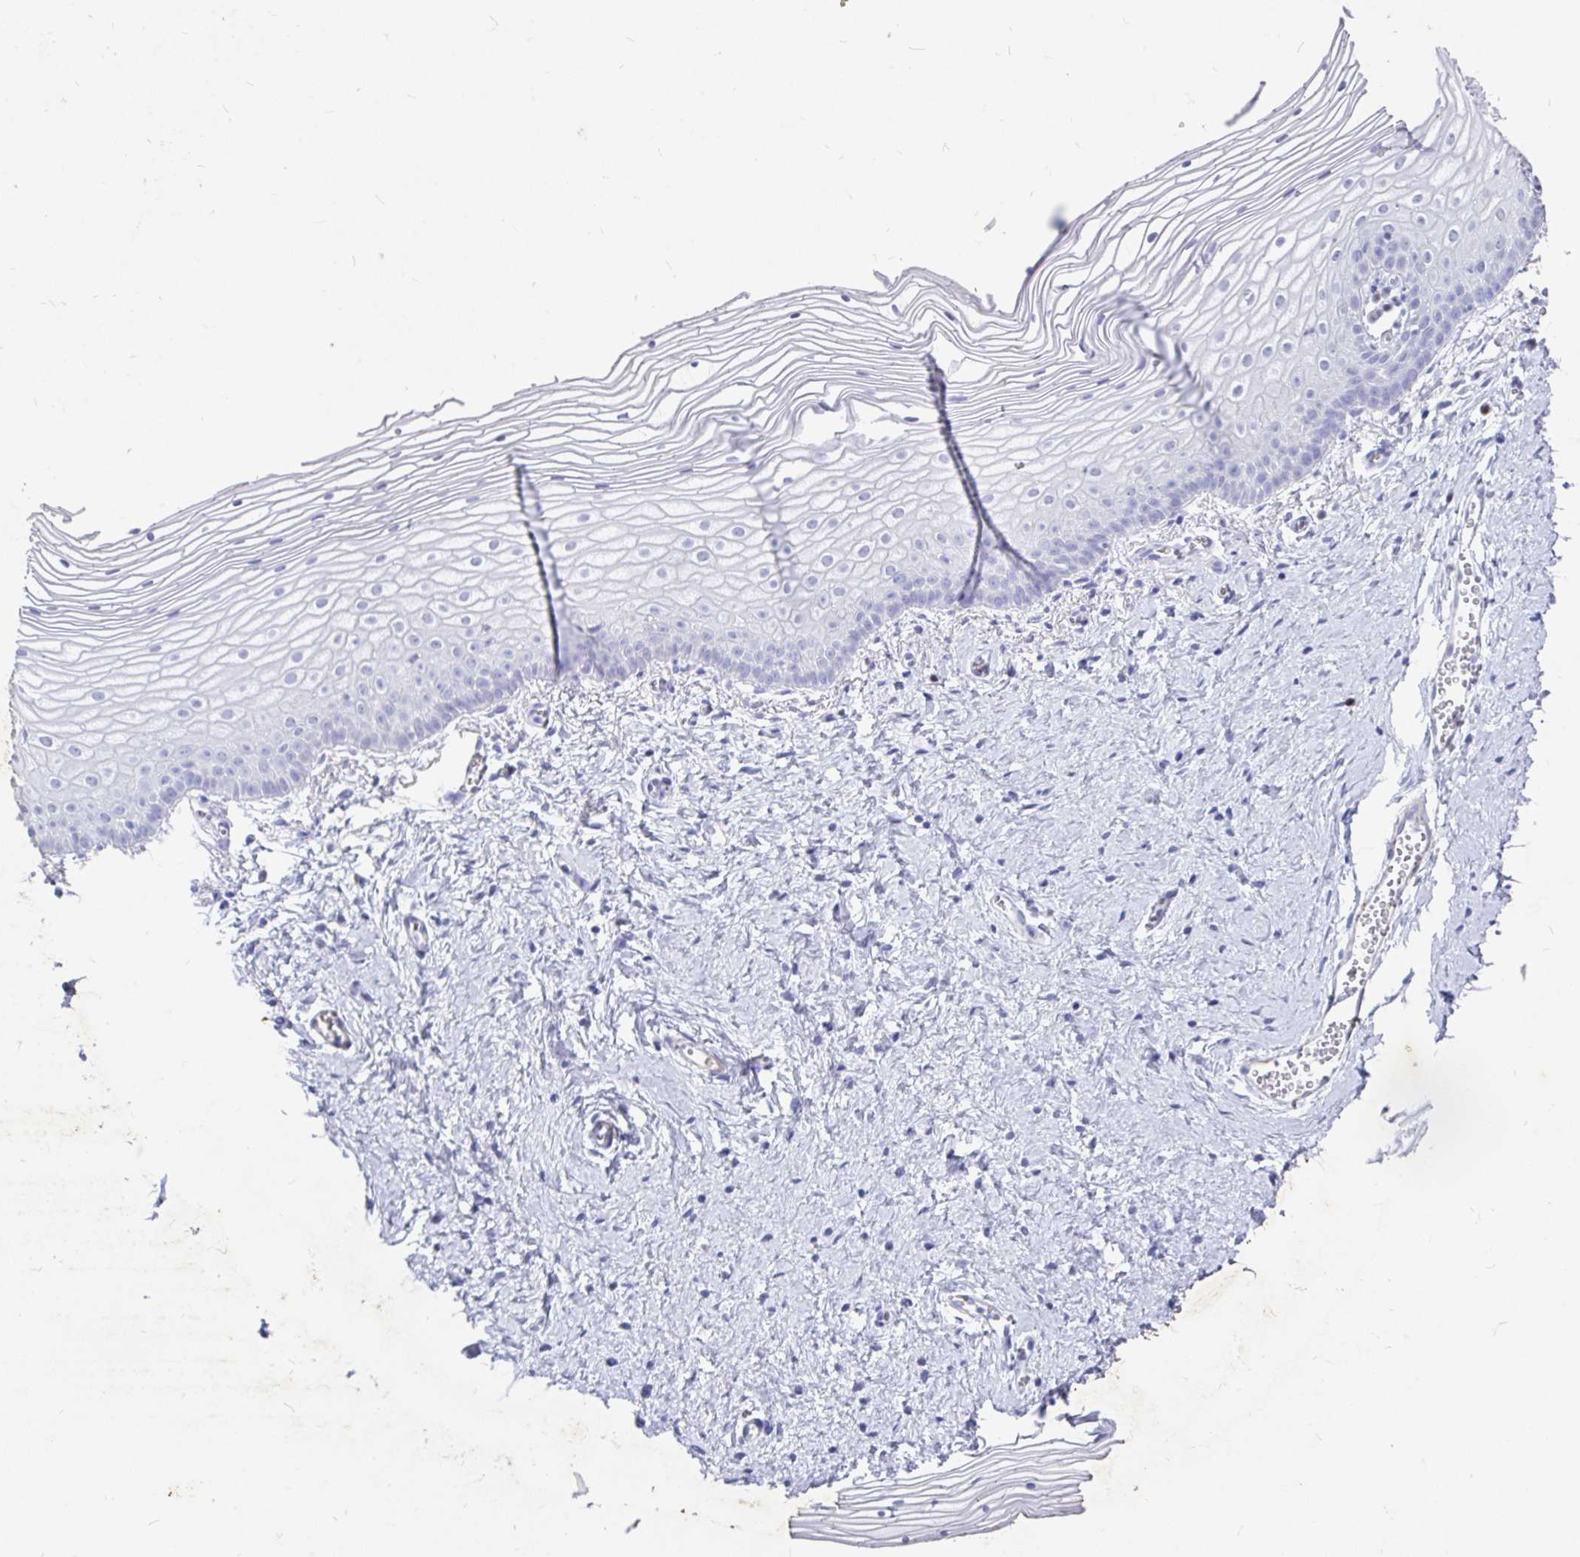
{"staining": {"intensity": "negative", "quantity": "none", "location": "none"}, "tissue": "vagina", "cell_type": "Squamous epithelial cells", "image_type": "normal", "snomed": [{"axis": "morphology", "description": "Normal tissue, NOS"}, {"axis": "topography", "description": "Vagina"}], "caption": "Immunohistochemistry (IHC) image of unremarkable human vagina stained for a protein (brown), which reveals no expression in squamous epithelial cells.", "gene": "EML5", "patient": {"sex": "female", "age": 56}}